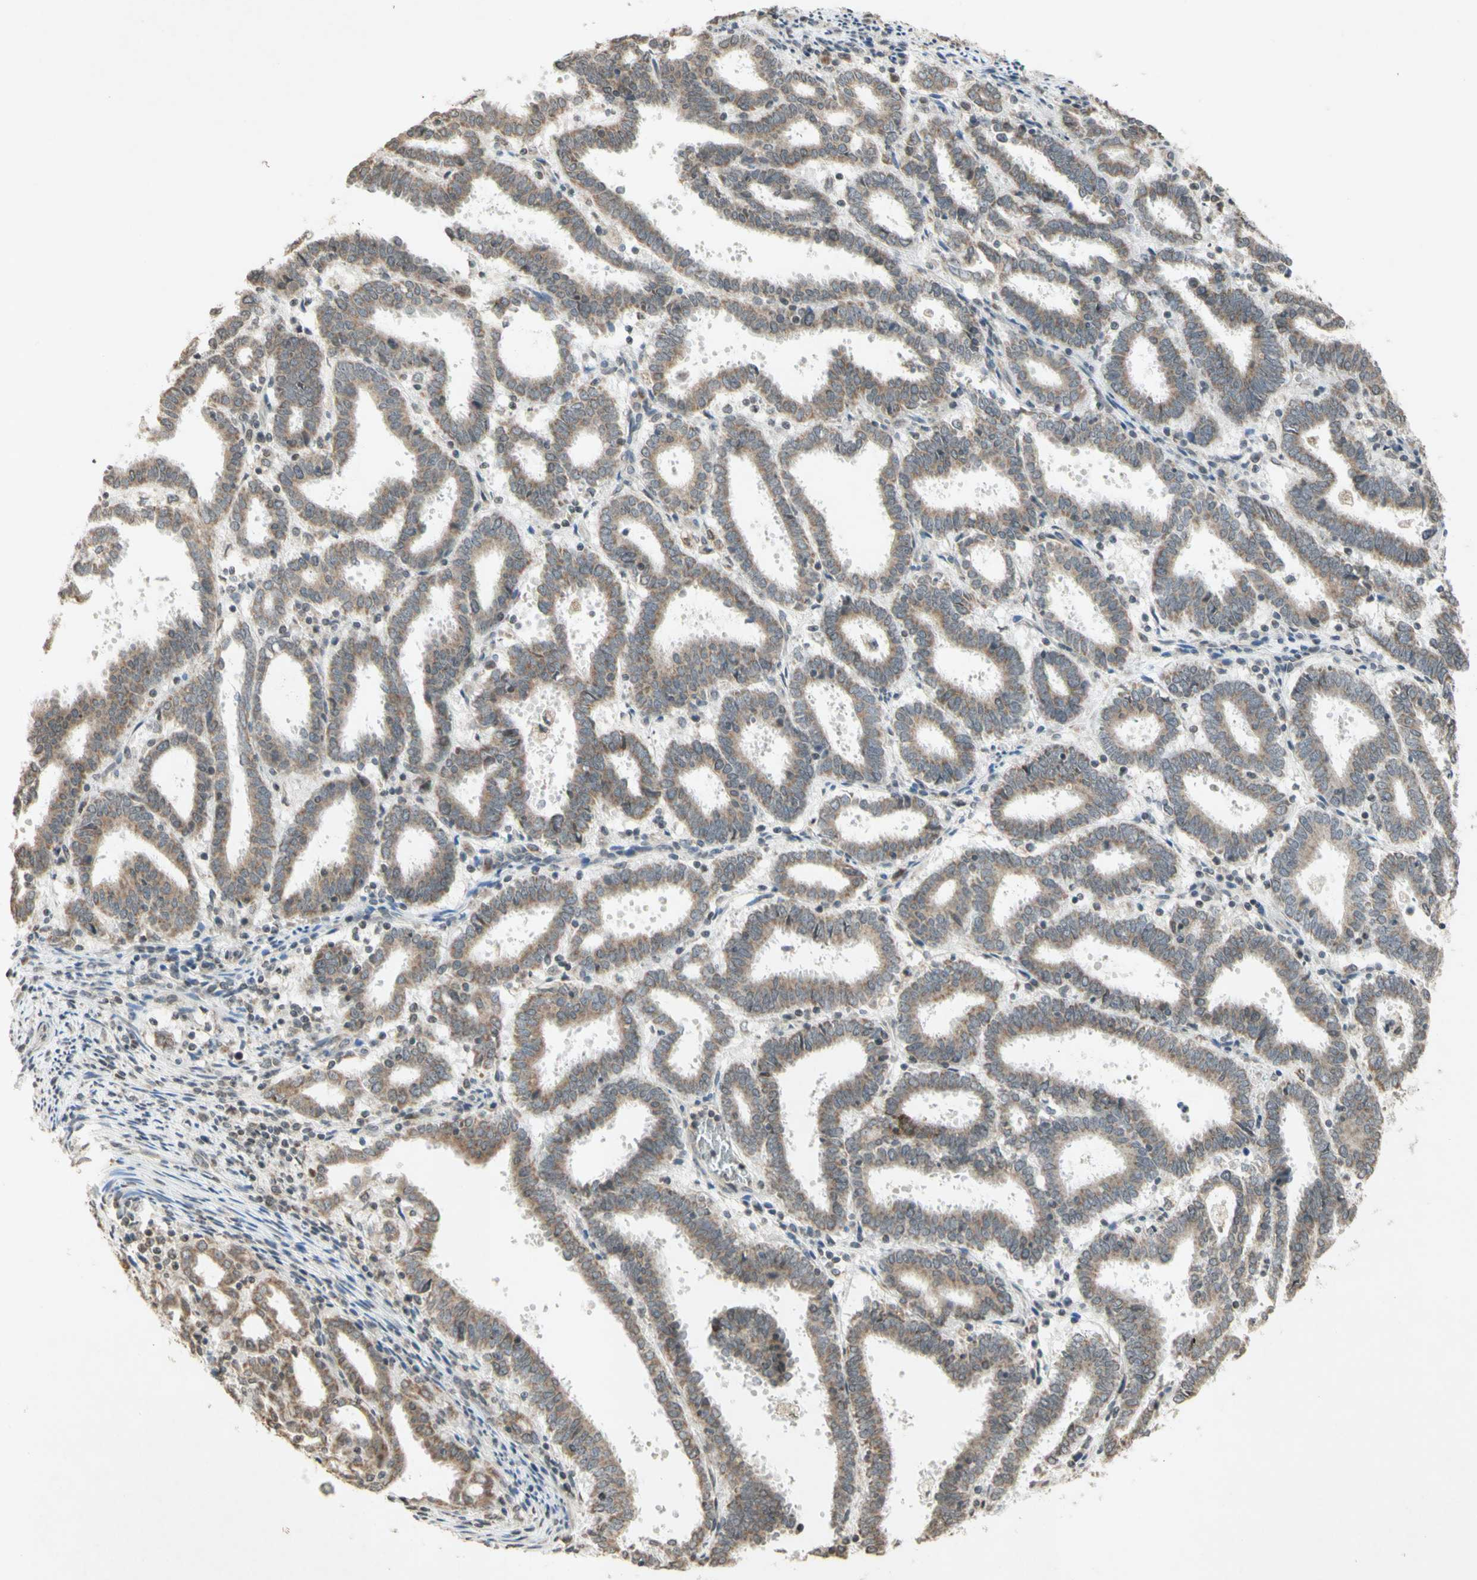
{"staining": {"intensity": "moderate", "quantity": "25%-75%", "location": "cytoplasmic/membranous"}, "tissue": "endometrial cancer", "cell_type": "Tumor cells", "image_type": "cancer", "snomed": [{"axis": "morphology", "description": "Adenocarcinoma, NOS"}, {"axis": "topography", "description": "Uterus"}], "caption": "Endometrial cancer tissue displays moderate cytoplasmic/membranous positivity in approximately 25%-75% of tumor cells", "gene": "CCNI", "patient": {"sex": "female", "age": 83}}